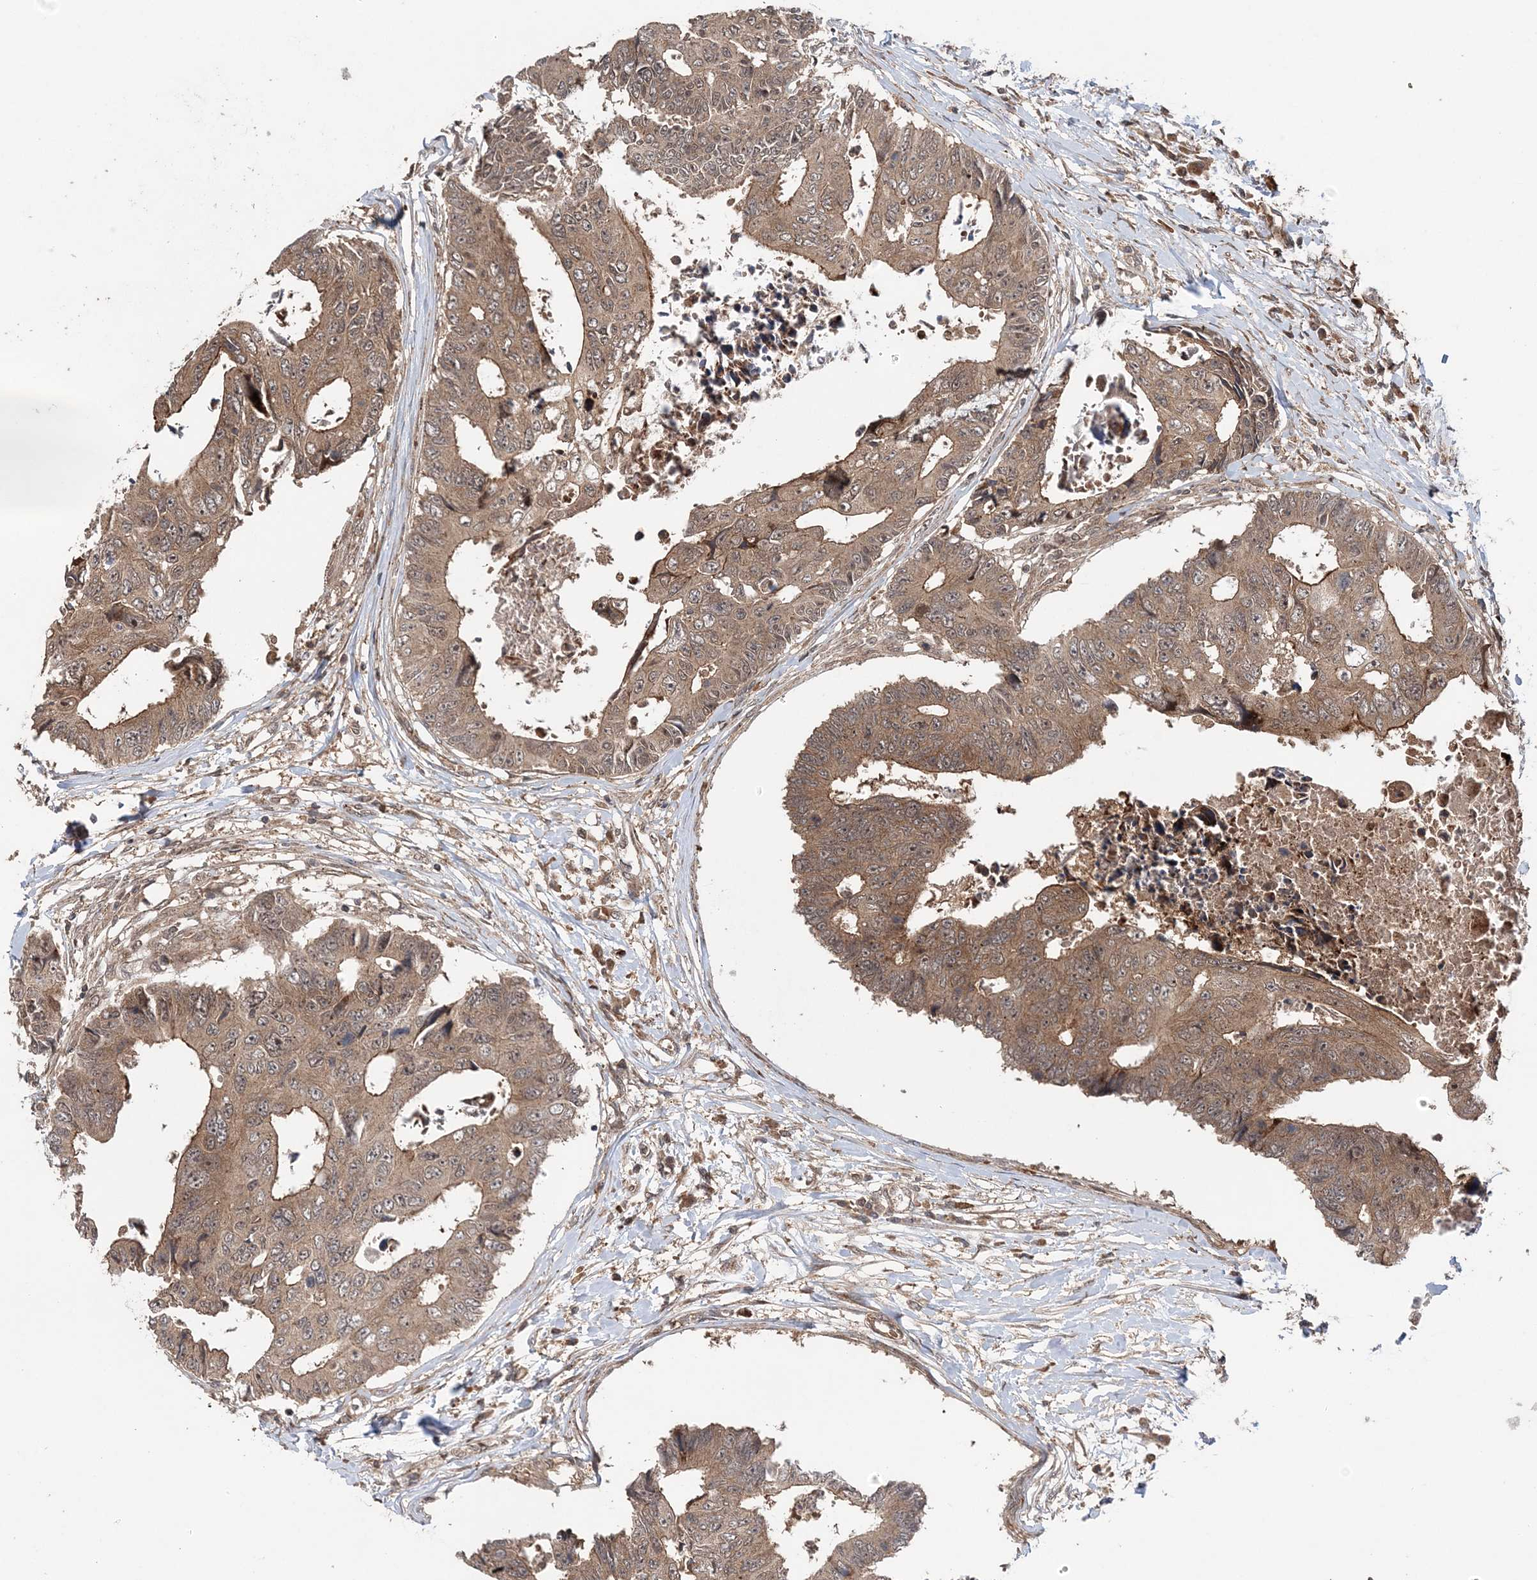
{"staining": {"intensity": "moderate", "quantity": ">75%", "location": "cytoplasmic/membranous"}, "tissue": "colorectal cancer", "cell_type": "Tumor cells", "image_type": "cancer", "snomed": [{"axis": "morphology", "description": "Adenocarcinoma, NOS"}, {"axis": "topography", "description": "Rectum"}], "caption": "Adenocarcinoma (colorectal) was stained to show a protein in brown. There is medium levels of moderate cytoplasmic/membranous expression in about >75% of tumor cells.", "gene": "UBTD2", "patient": {"sex": "male", "age": 84}}